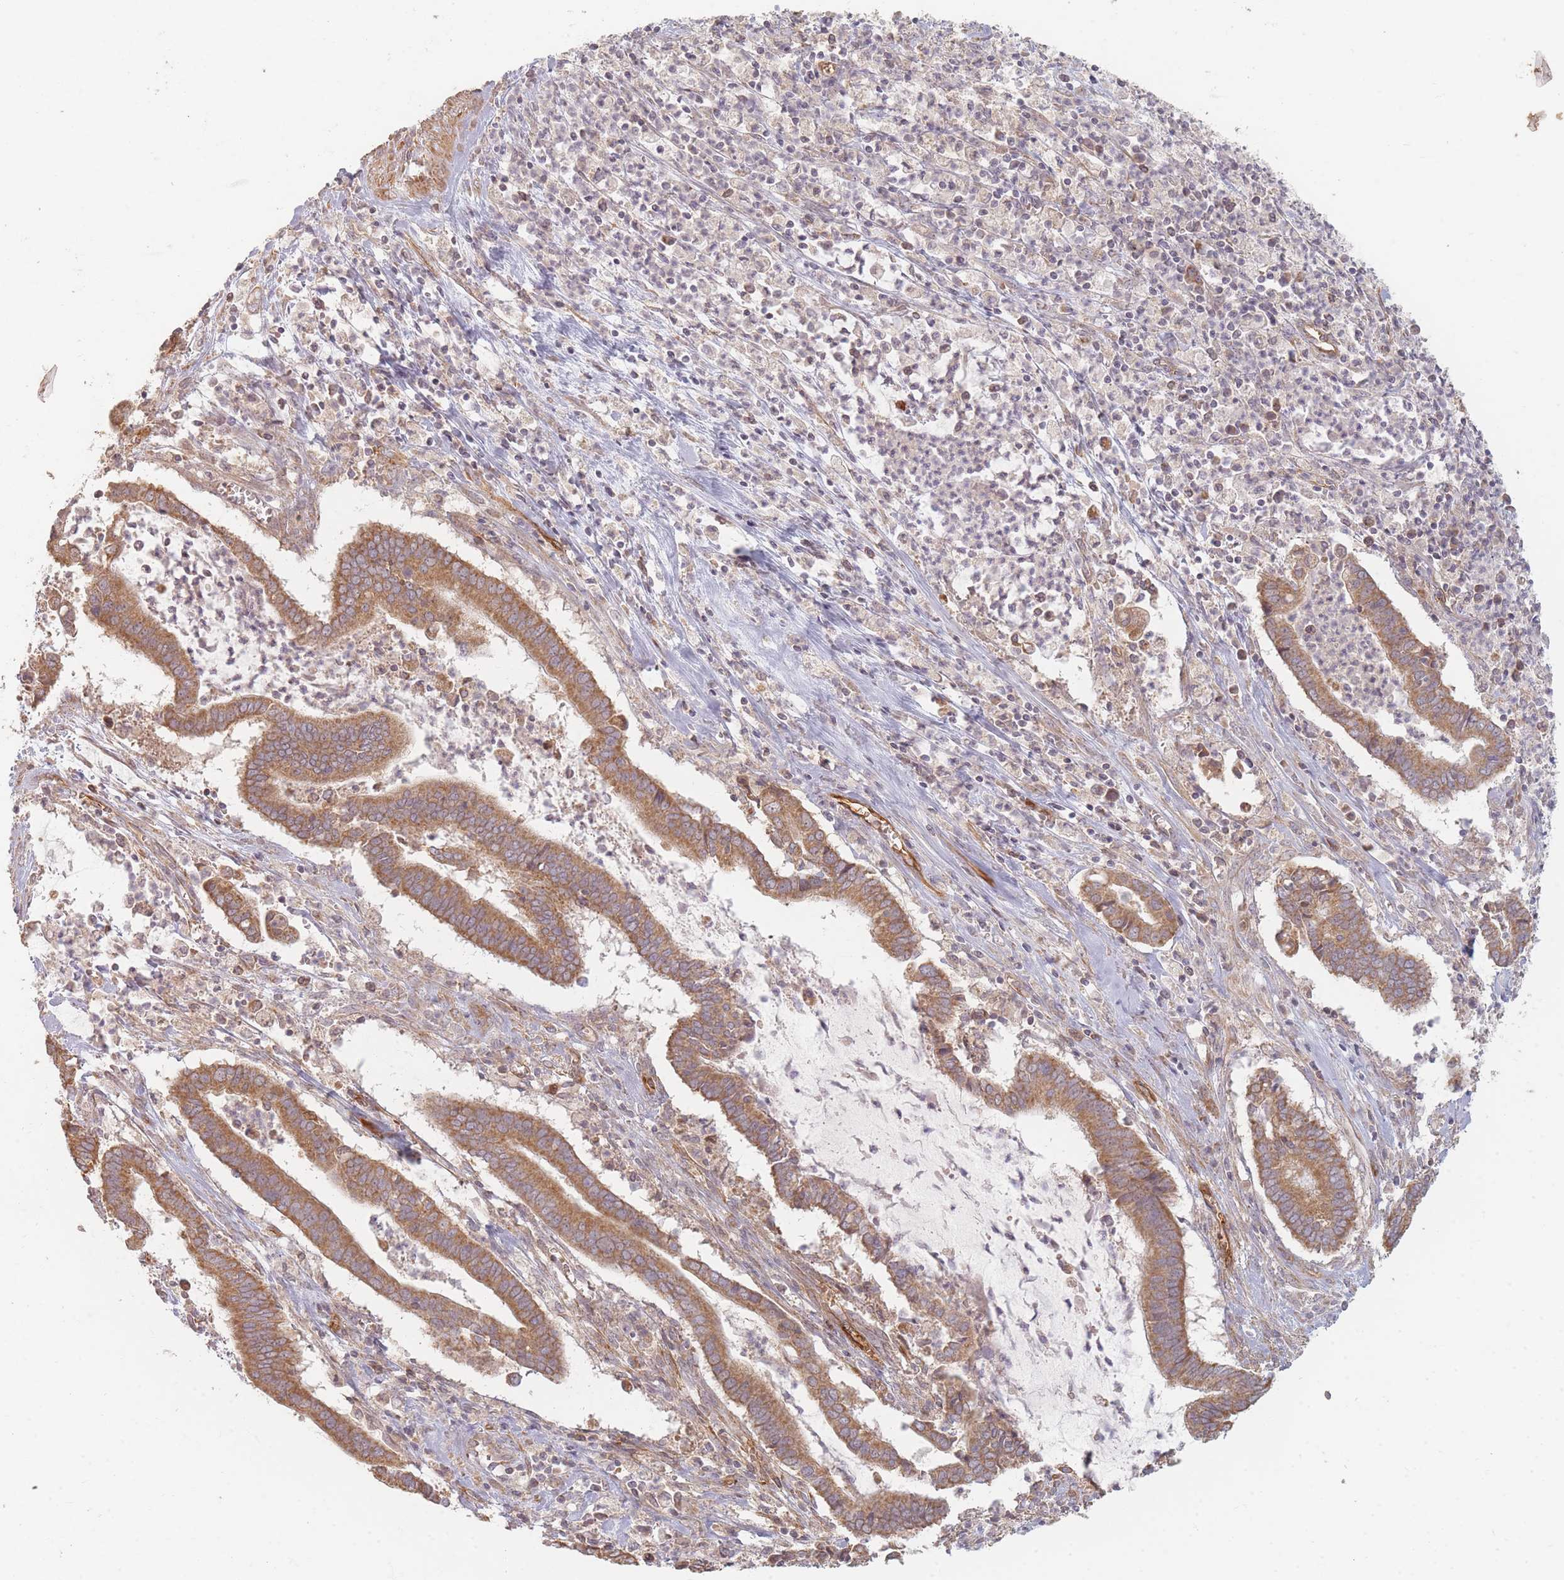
{"staining": {"intensity": "moderate", "quantity": ">75%", "location": "cytoplasmic/membranous"}, "tissue": "cervical cancer", "cell_type": "Tumor cells", "image_type": "cancer", "snomed": [{"axis": "morphology", "description": "Adenocarcinoma, NOS"}, {"axis": "topography", "description": "Cervix"}], "caption": "Protein analysis of cervical cancer tissue shows moderate cytoplasmic/membranous expression in about >75% of tumor cells. Nuclei are stained in blue.", "gene": "MRPS6", "patient": {"sex": "female", "age": 44}}